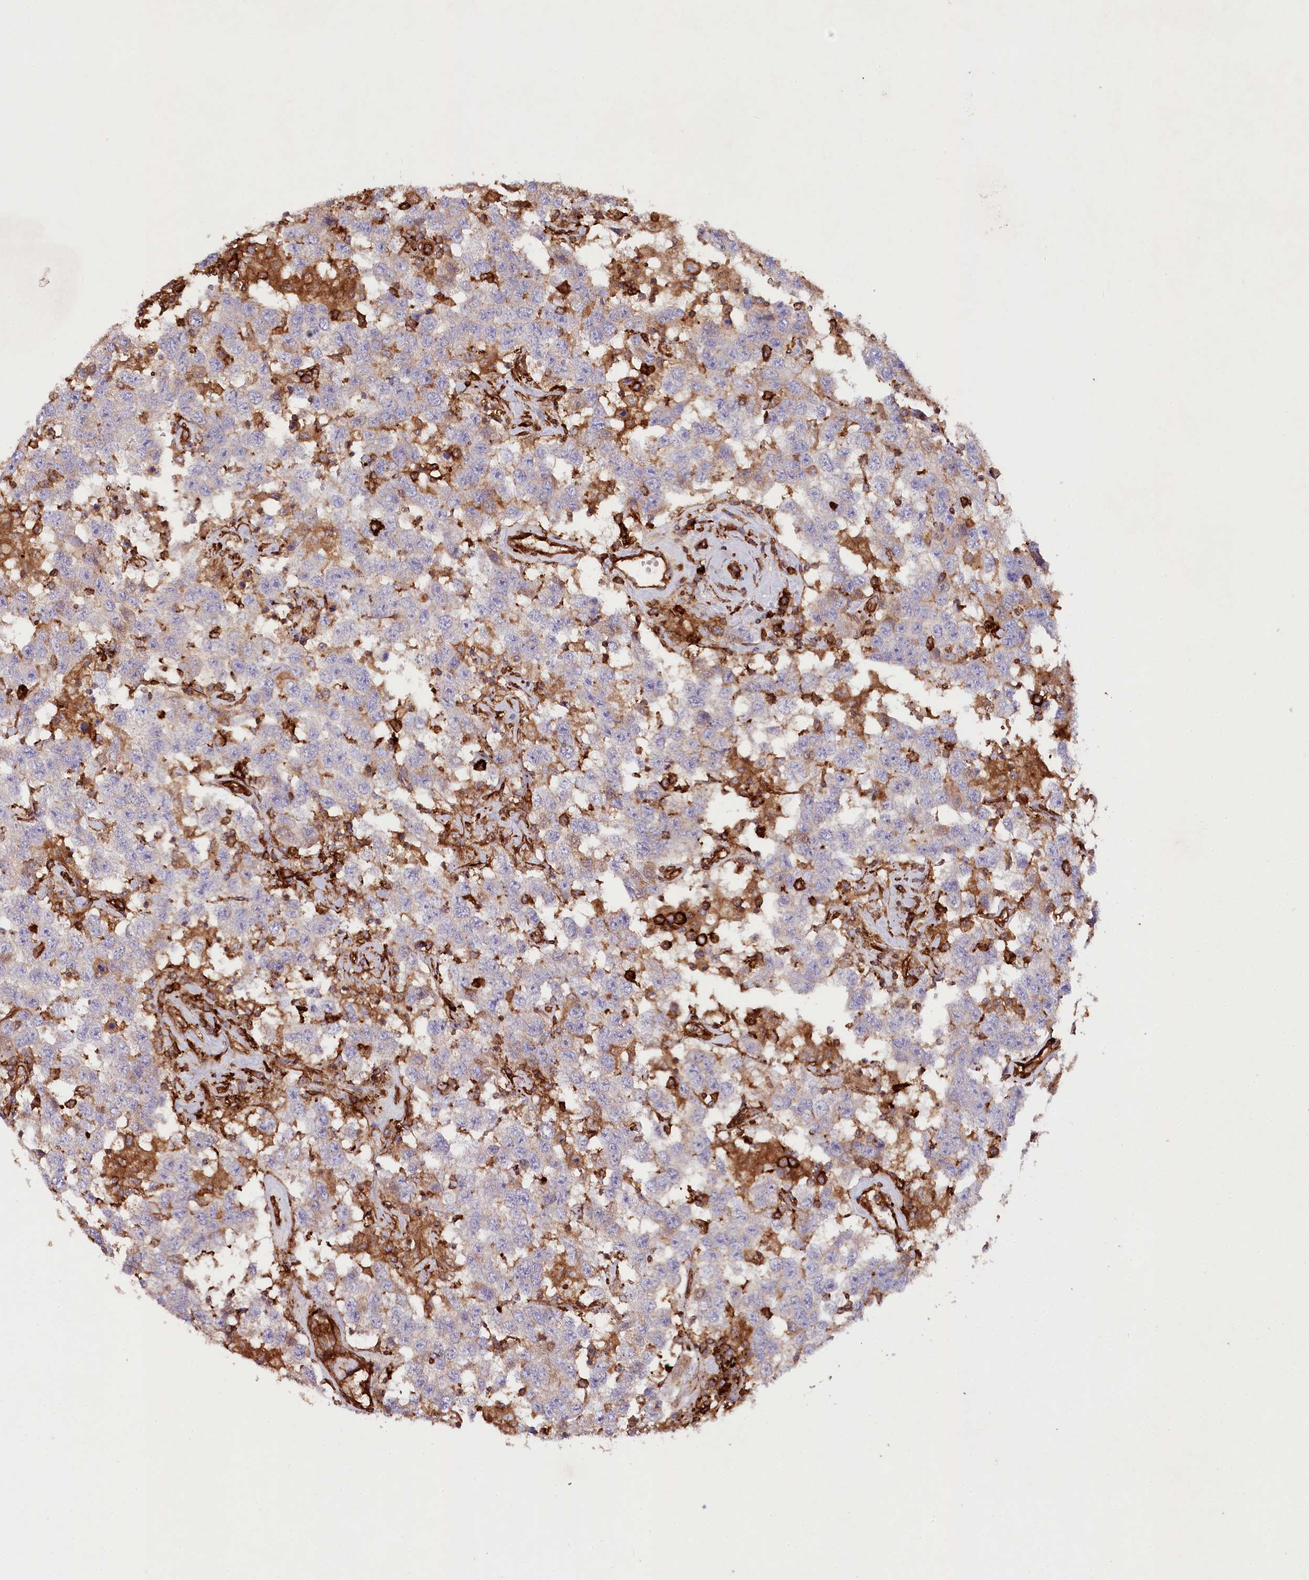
{"staining": {"intensity": "negative", "quantity": "none", "location": "none"}, "tissue": "testis cancer", "cell_type": "Tumor cells", "image_type": "cancer", "snomed": [{"axis": "morphology", "description": "Seminoma, NOS"}, {"axis": "topography", "description": "Testis"}], "caption": "High magnification brightfield microscopy of seminoma (testis) stained with DAB (brown) and counterstained with hematoxylin (blue): tumor cells show no significant positivity. (DAB (3,3'-diaminobenzidine) immunohistochemistry with hematoxylin counter stain).", "gene": "RBP5", "patient": {"sex": "male", "age": 41}}